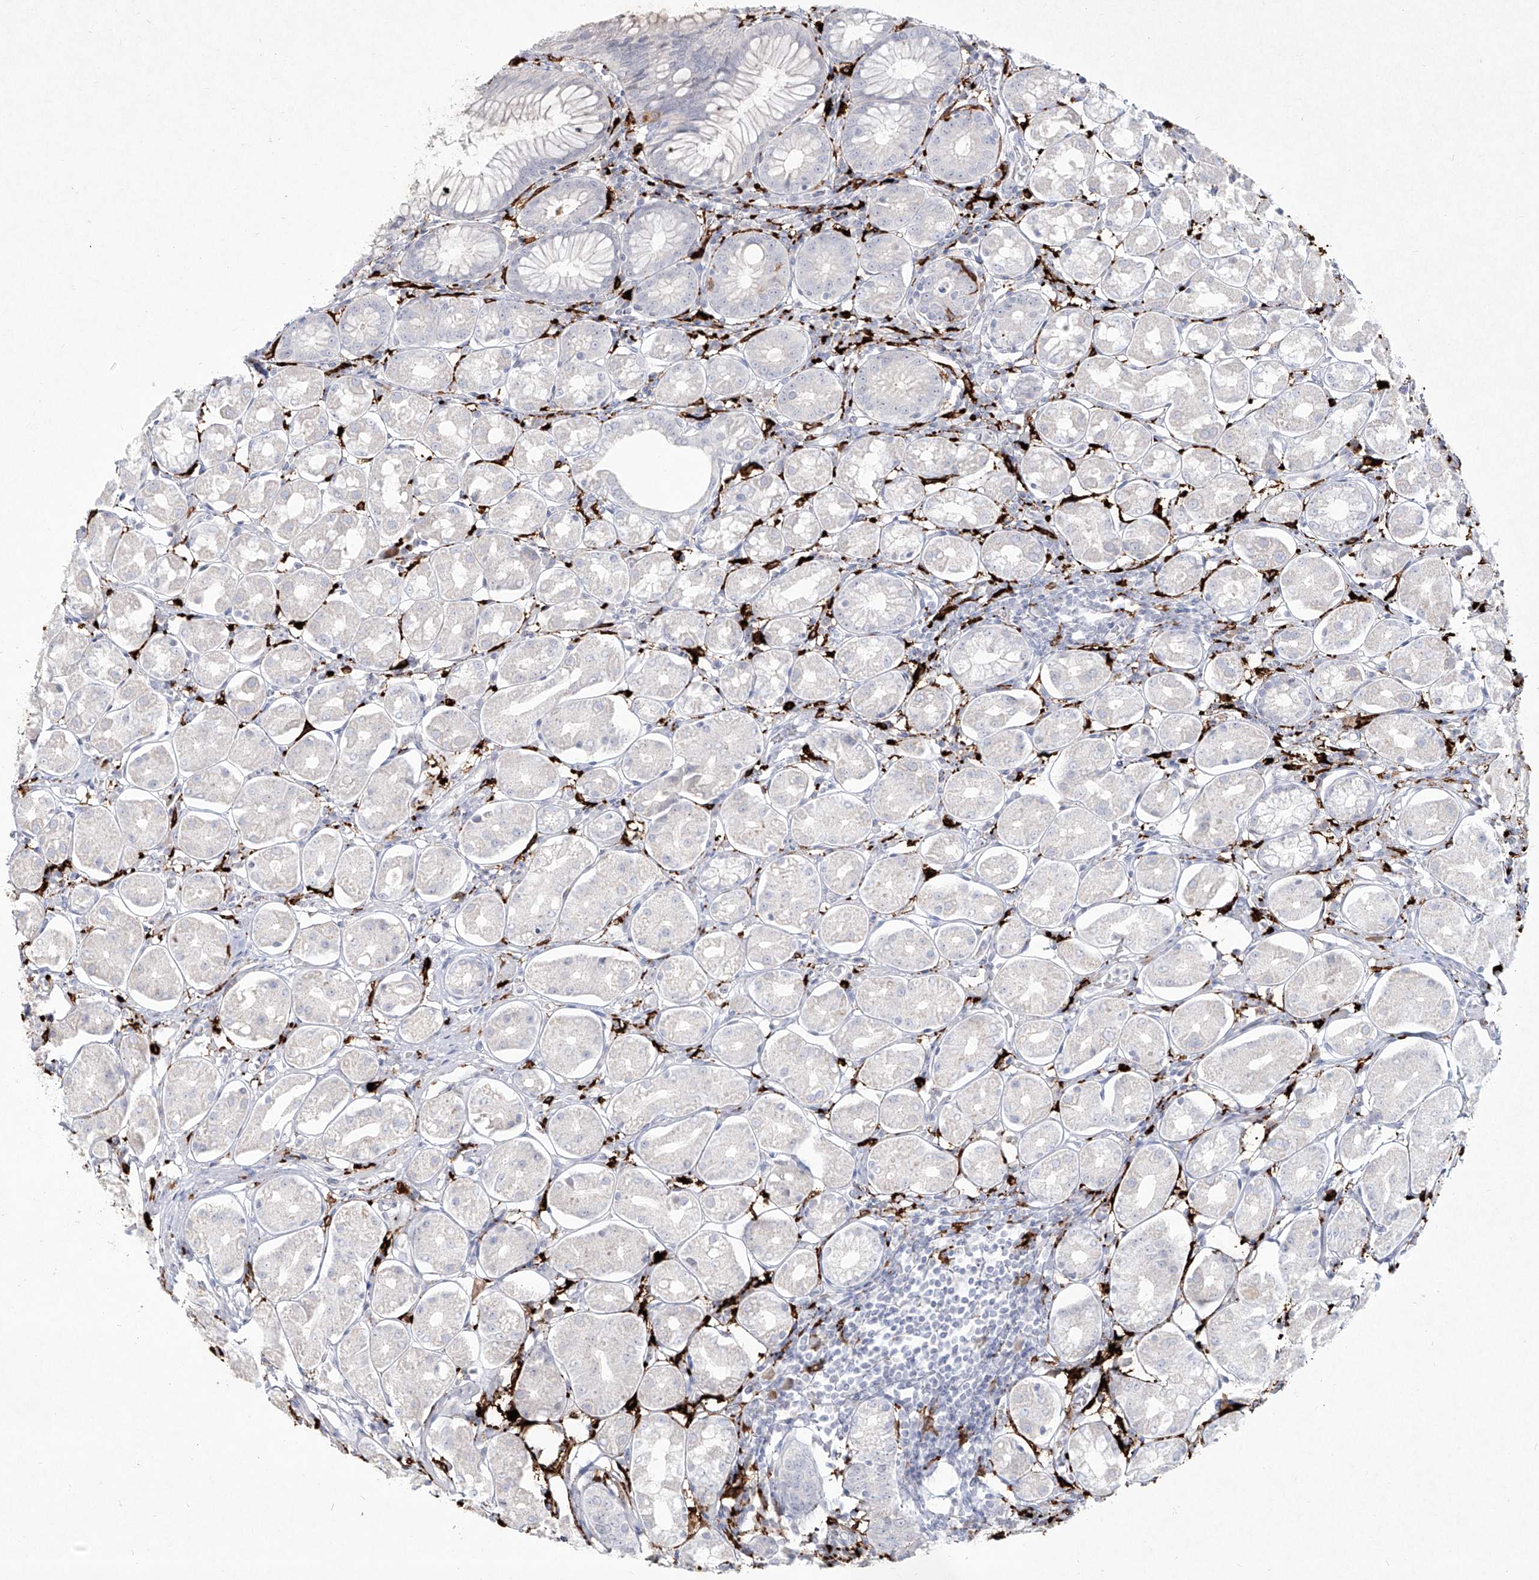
{"staining": {"intensity": "negative", "quantity": "none", "location": "none"}, "tissue": "stomach", "cell_type": "Glandular cells", "image_type": "normal", "snomed": [{"axis": "morphology", "description": "Normal tissue, NOS"}, {"axis": "topography", "description": "Stomach, lower"}], "caption": "Image shows no protein positivity in glandular cells of normal stomach. The staining is performed using DAB brown chromogen with nuclei counter-stained in using hematoxylin.", "gene": "CD209", "patient": {"sex": "female", "age": 56}}